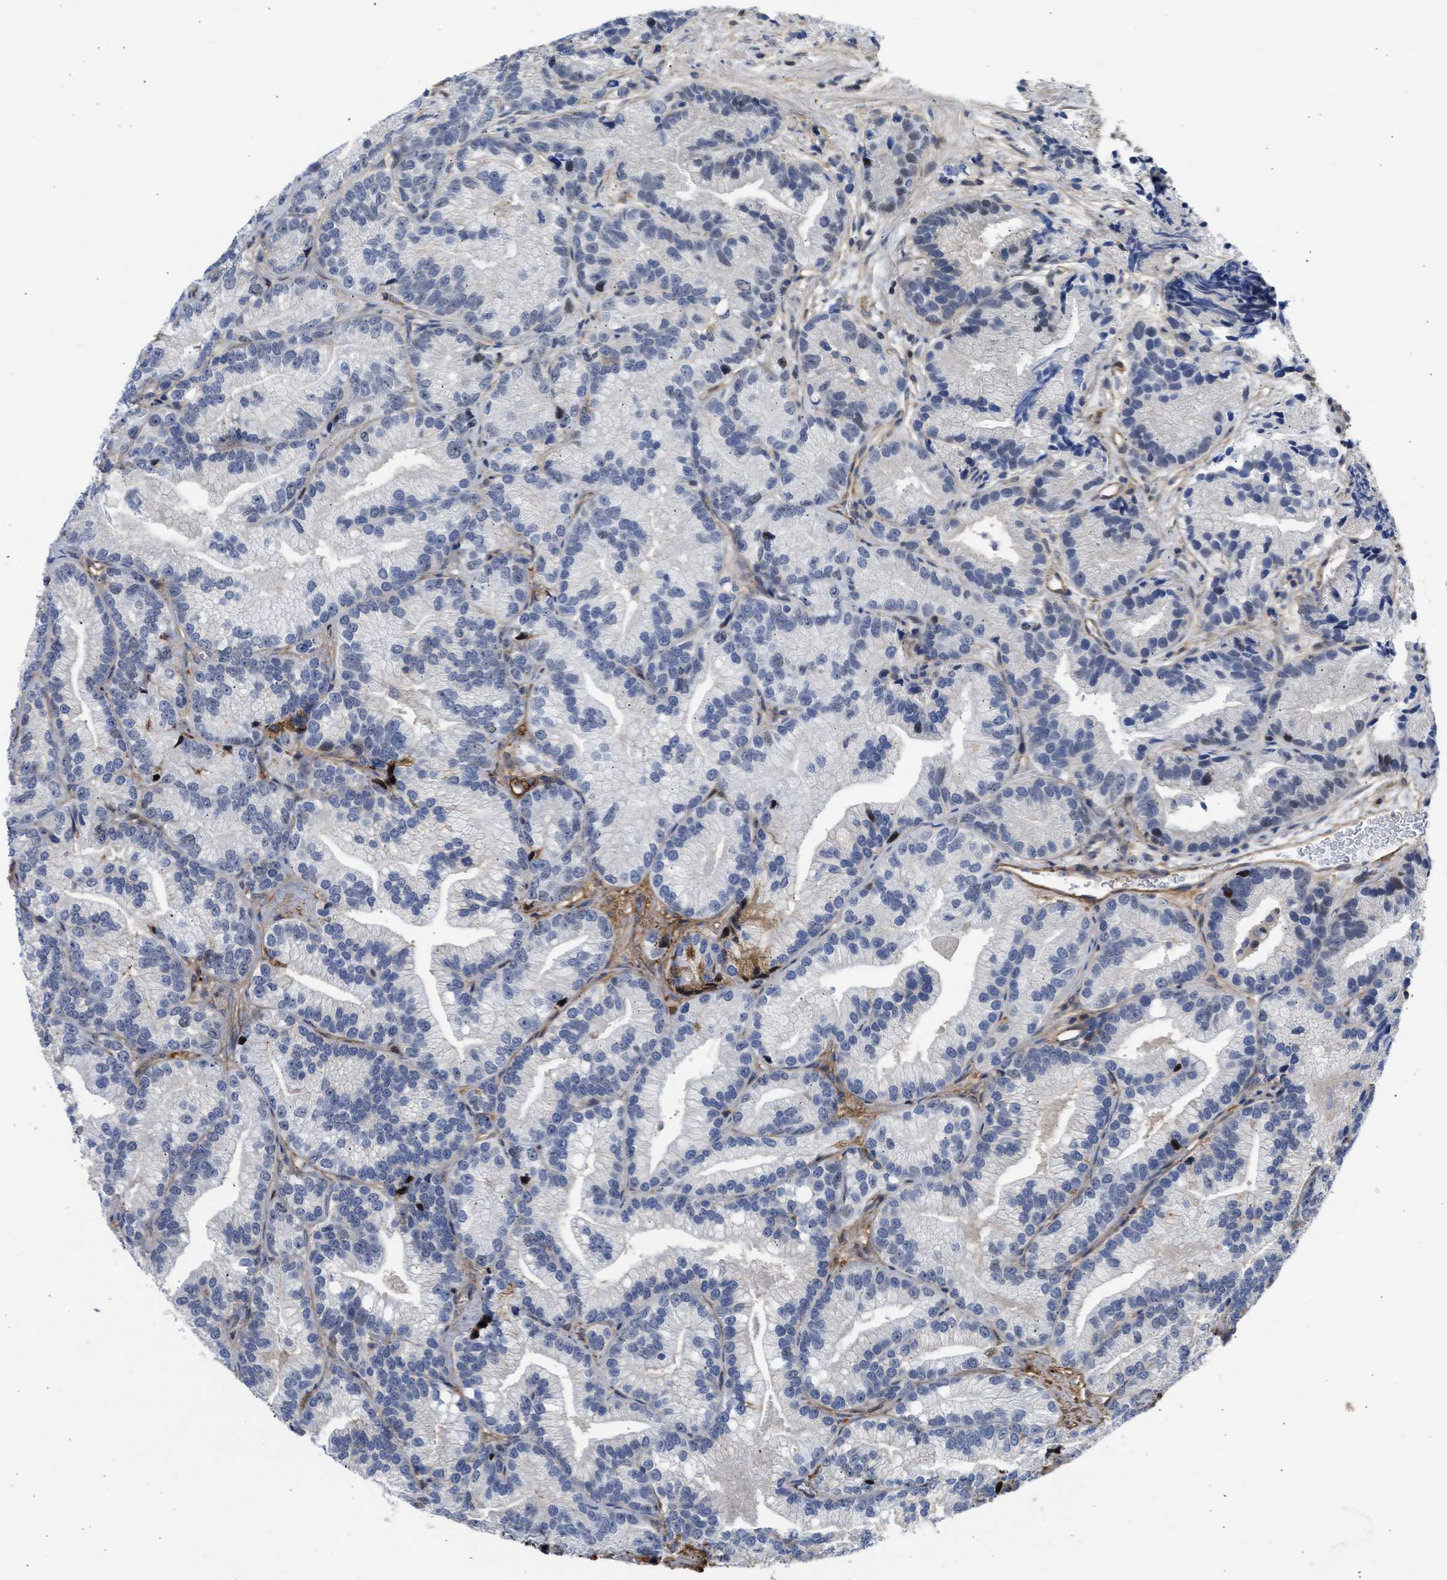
{"staining": {"intensity": "negative", "quantity": "none", "location": "none"}, "tissue": "prostate cancer", "cell_type": "Tumor cells", "image_type": "cancer", "snomed": [{"axis": "morphology", "description": "Adenocarcinoma, Low grade"}, {"axis": "topography", "description": "Prostate"}], "caption": "DAB (3,3'-diaminobenzidine) immunohistochemical staining of prostate cancer reveals no significant positivity in tumor cells. (DAB (3,3'-diaminobenzidine) immunohistochemistry visualized using brightfield microscopy, high magnification).", "gene": "MAS1L", "patient": {"sex": "male", "age": 89}}